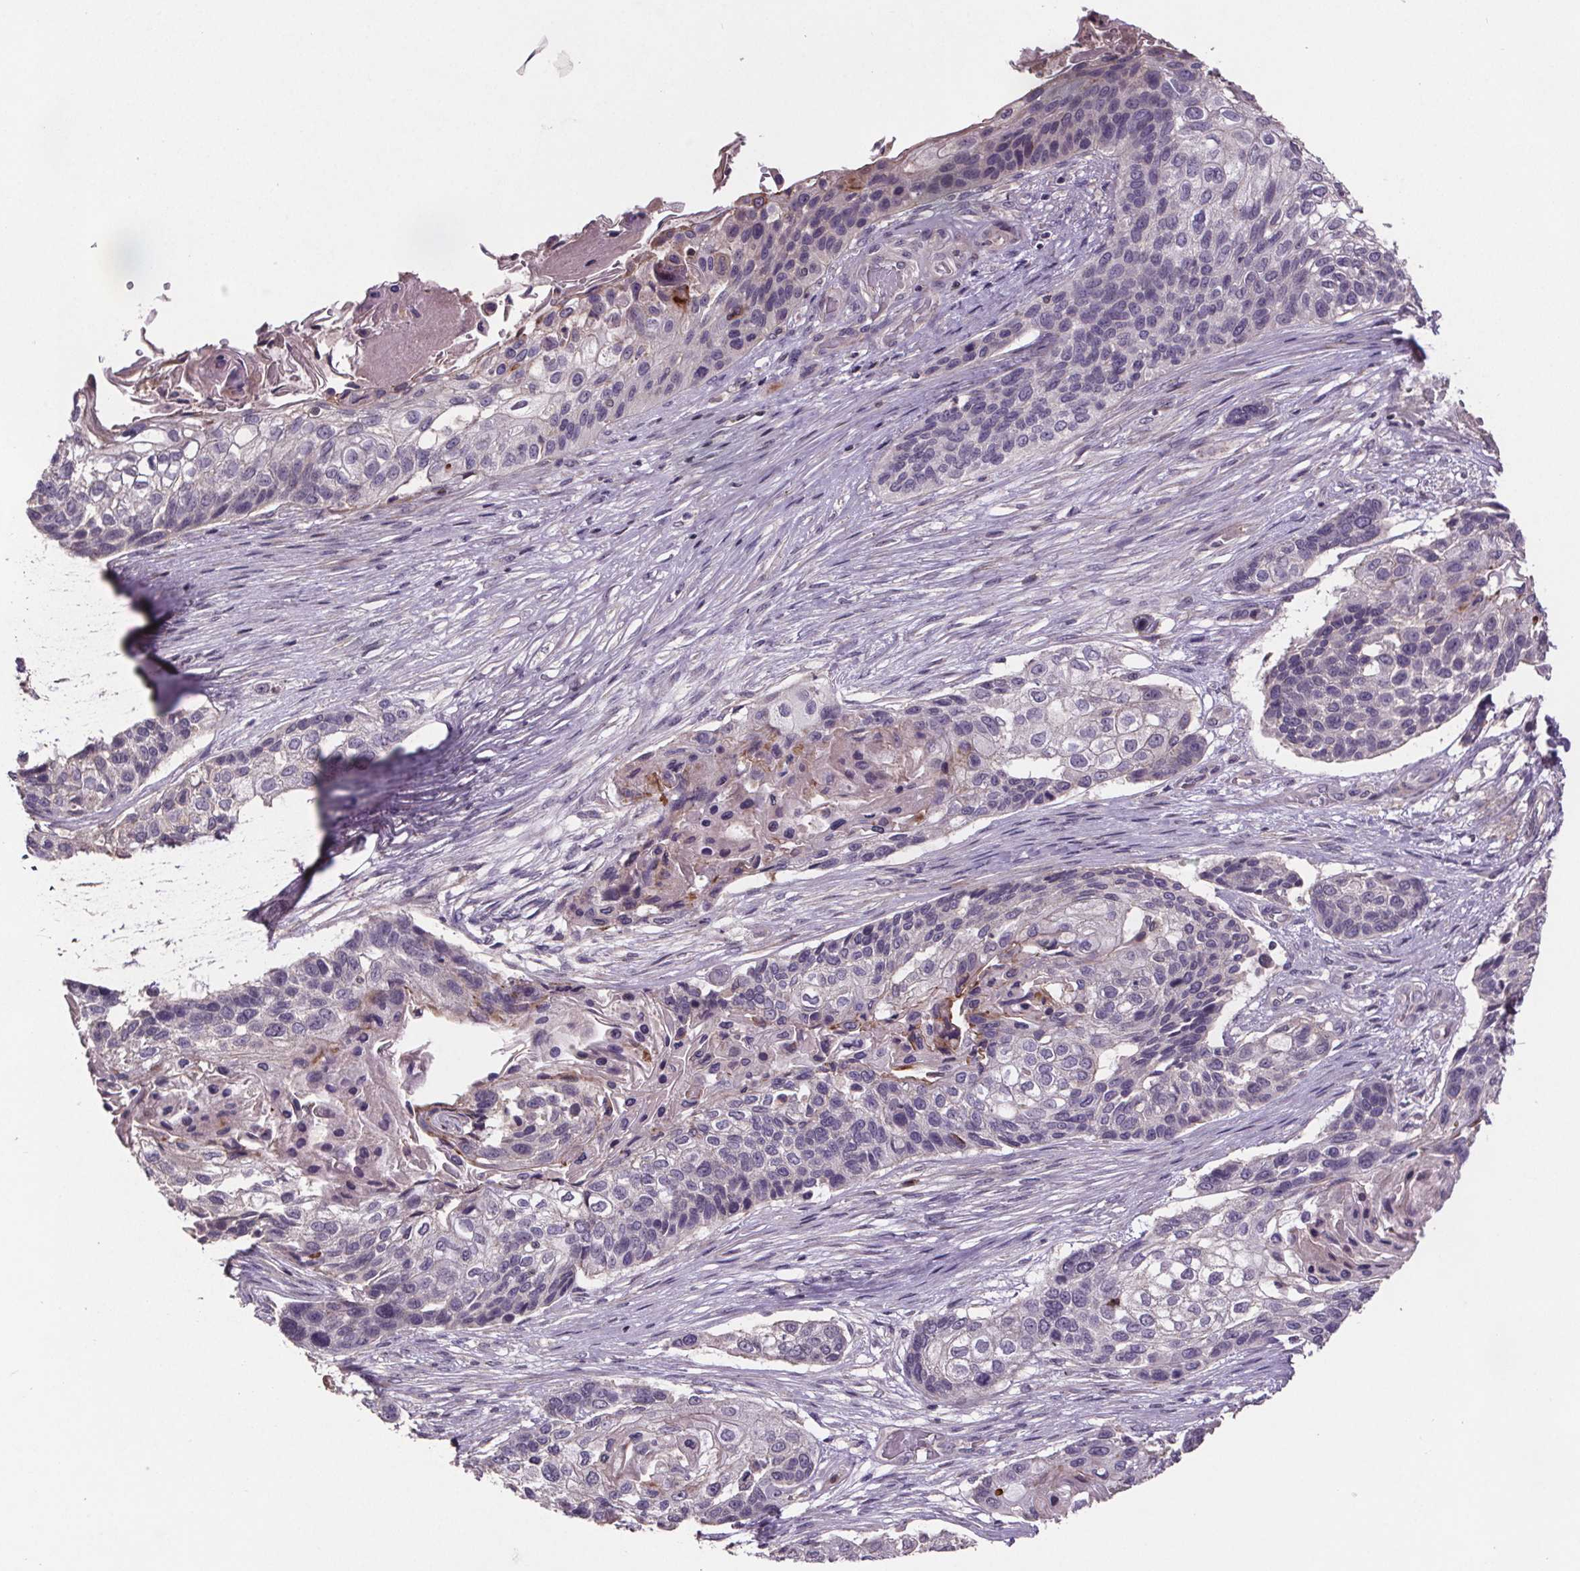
{"staining": {"intensity": "negative", "quantity": "none", "location": "none"}, "tissue": "lung cancer", "cell_type": "Tumor cells", "image_type": "cancer", "snomed": [{"axis": "morphology", "description": "Squamous cell carcinoma, NOS"}, {"axis": "topography", "description": "Lung"}], "caption": "Immunohistochemistry (IHC) of human lung cancer (squamous cell carcinoma) exhibits no positivity in tumor cells.", "gene": "CLN3", "patient": {"sex": "male", "age": 69}}